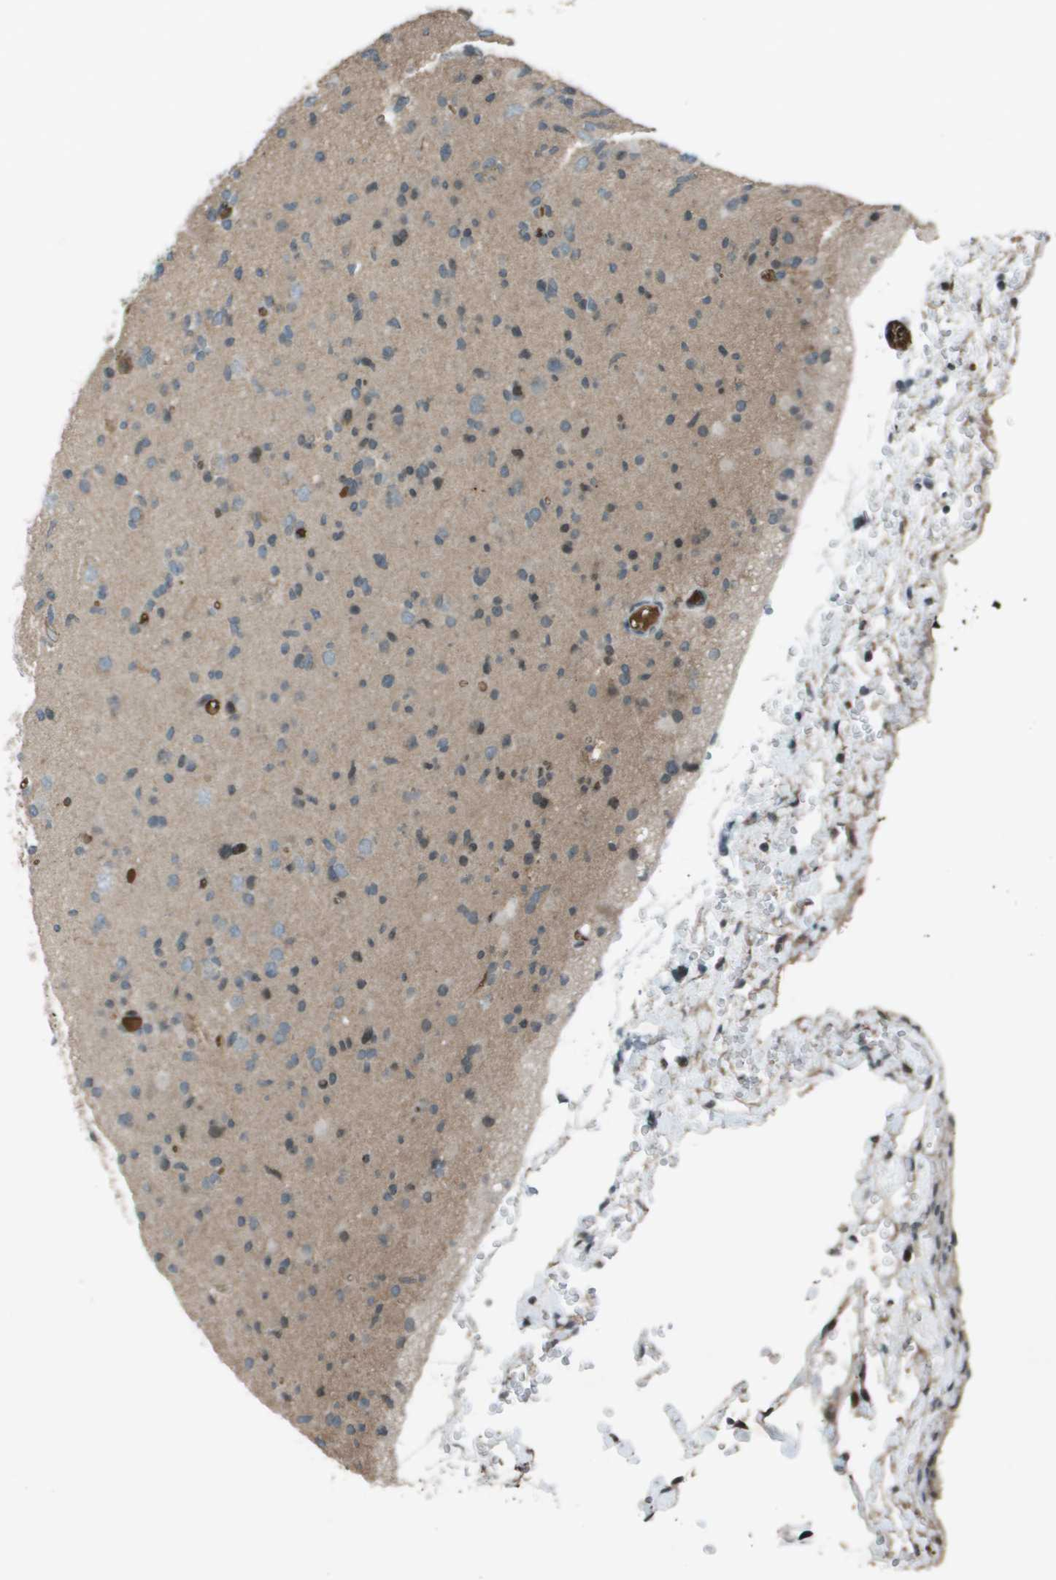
{"staining": {"intensity": "negative", "quantity": "none", "location": "none"}, "tissue": "glioma", "cell_type": "Tumor cells", "image_type": "cancer", "snomed": [{"axis": "morphology", "description": "Glioma, malignant, Low grade"}, {"axis": "topography", "description": "Brain"}], "caption": "This is an IHC photomicrograph of human glioma. There is no staining in tumor cells.", "gene": "CXCL12", "patient": {"sex": "female", "age": 22}}